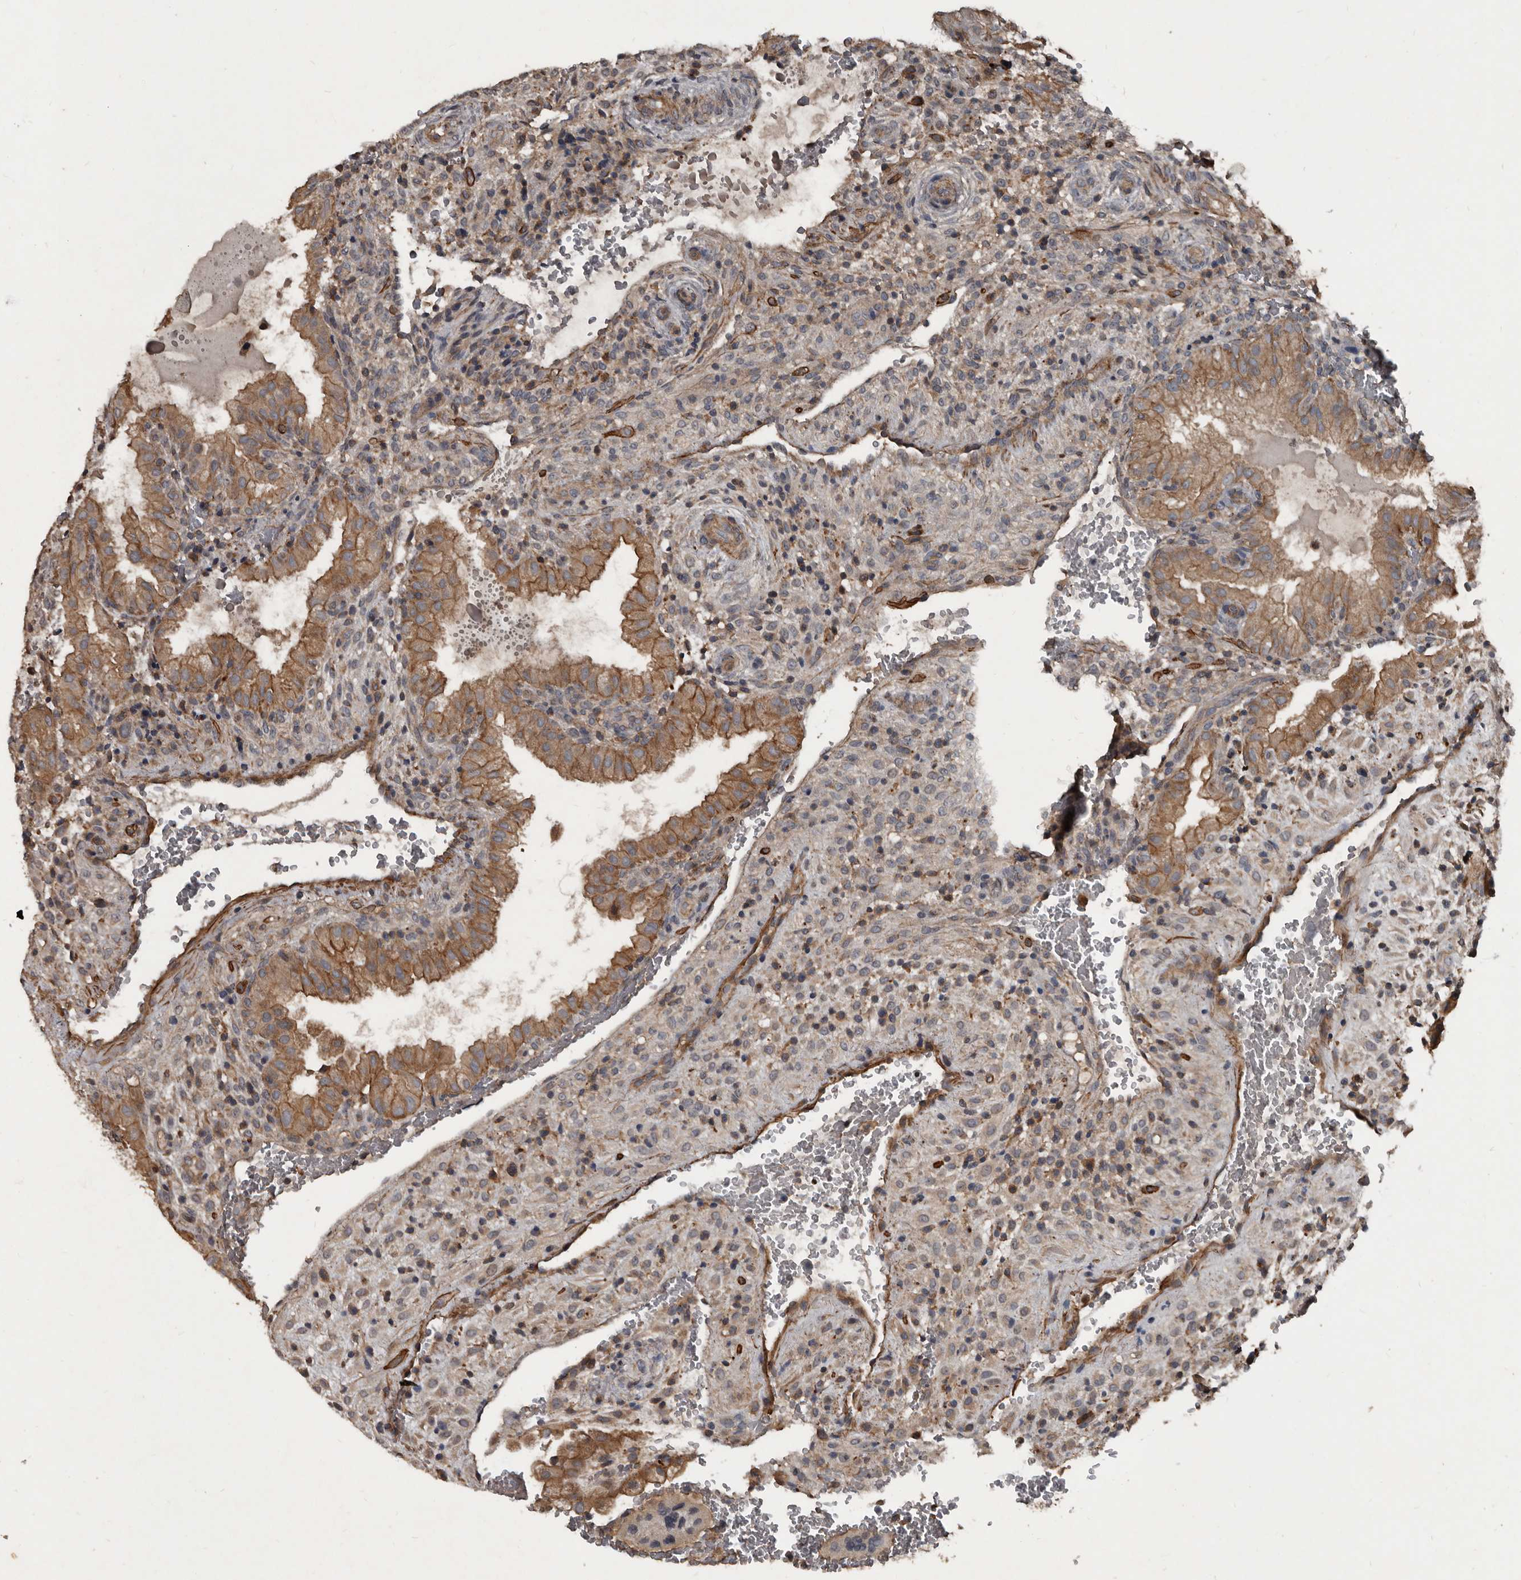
{"staining": {"intensity": "moderate", "quantity": ">75%", "location": "cytoplasmic/membranous"}, "tissue": "placenta", "cell_type": "Decidual cells", "image_type": "normal", "snomed": [{"axis": "morphology", "description": "Normal tissue, NOS"}, {"axis": "topography", "description": "Placenta"}], "caption": "Brown immunohistochemical staining in normal human placenta reveals moderate cytoplasmic/membranous positivity in approximately >75% of decidual cells. (DAB = brown stain, brightfield microscopy at high magnification).", "gene": "GREB1", "patient": {"sex": "female", "age": 35}}